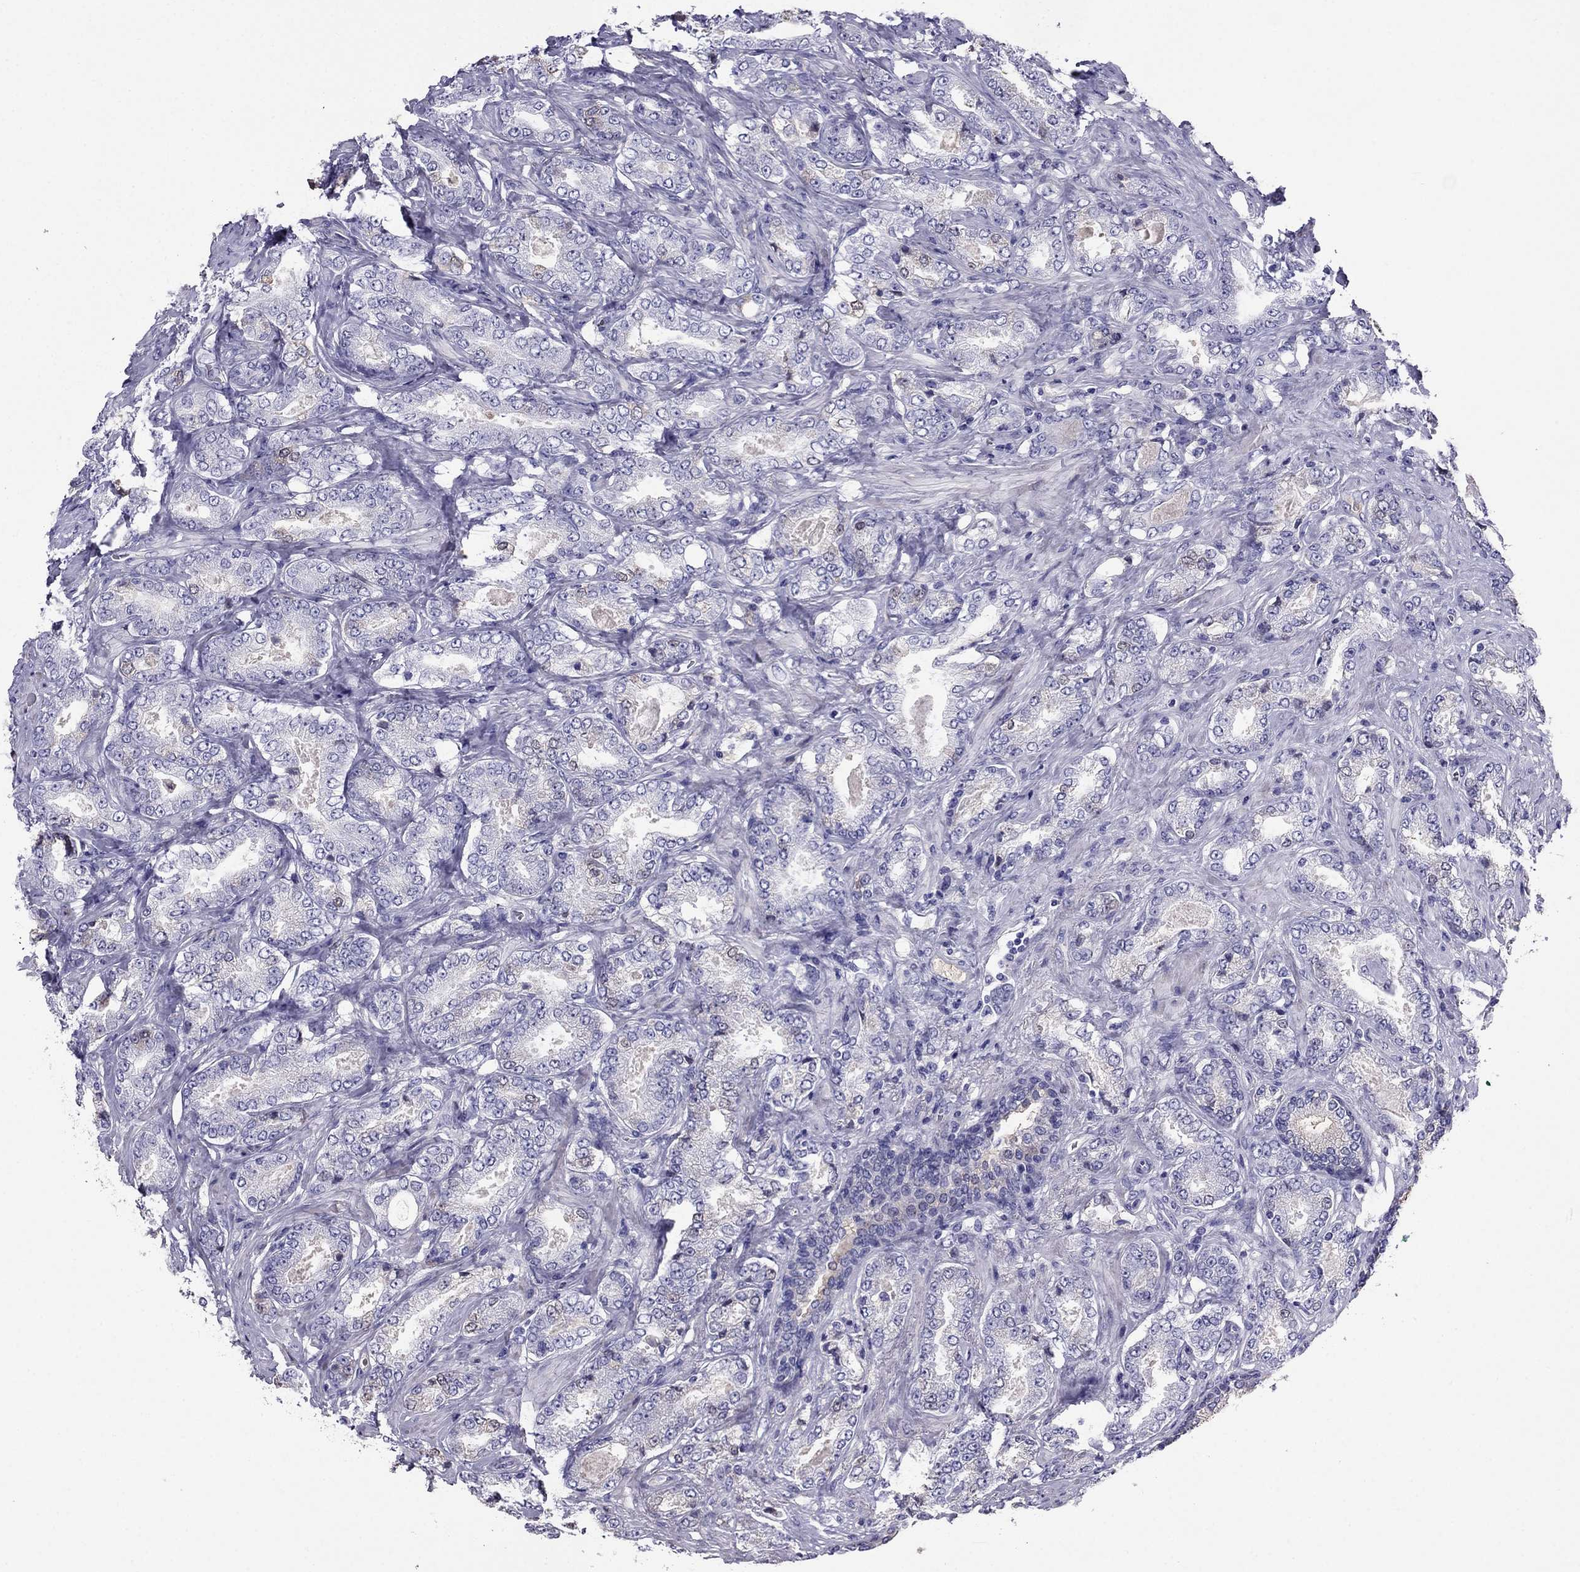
{"staining": {"intensity": "negative", "quantity": "none", "location": "none"}, "tissue": "prostate cancer", "cell_type": "Tumor cells", "image_type": "cancer", "snomed": [{"axis": "morphology", "description": "Adenocarcinoma, NOS"}, {"axis": "topography", "description": "Prostate"}], "caption": "Prostate adenocarcinoma was stained to show a protein in brown. There is no significant positivity in tumor cells.", "gene": "TBC1D21", "patient": {"sex": "male", "age": 64}}